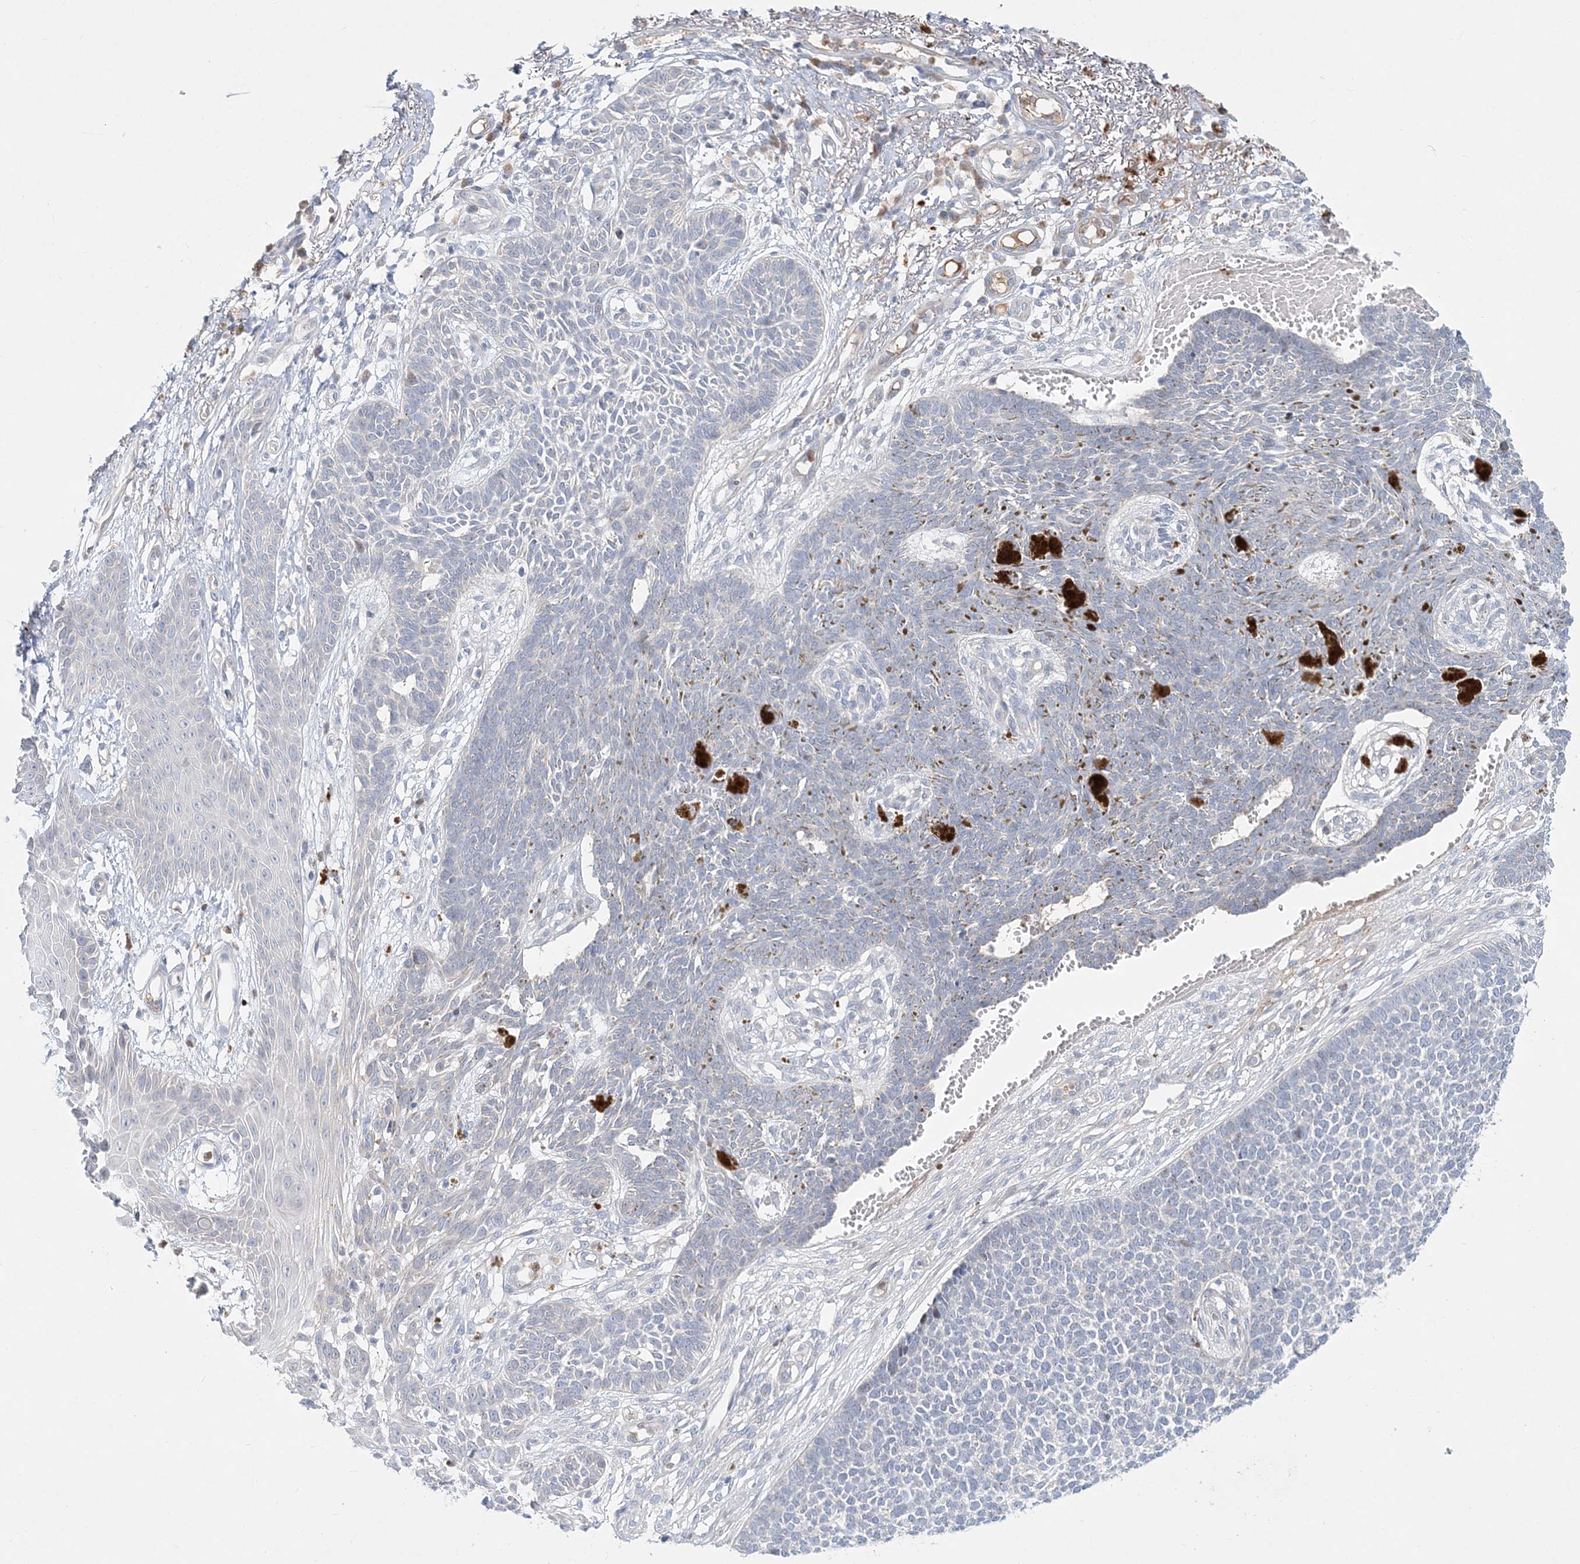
{"staining": {"intensity": "negative", "quantity": "none", "location": "none"}, "tissue": "skin cancer", "cell_type": "Tumor cells", "image_type": "cancer", "snomed": [{"axis": "morphology", "description": "Basal cell carcinoma"}, {"axis": "topography", "description": "Skin"}], "caption": "DAB (3,3'-diaminobenzidine) immunohistochemical staining of human skin basal cell carcinoma demonstrates no significant positivity in tumor cells.", "gene": "DNAH5", "patient": {"sex": "female", "age": 84}}